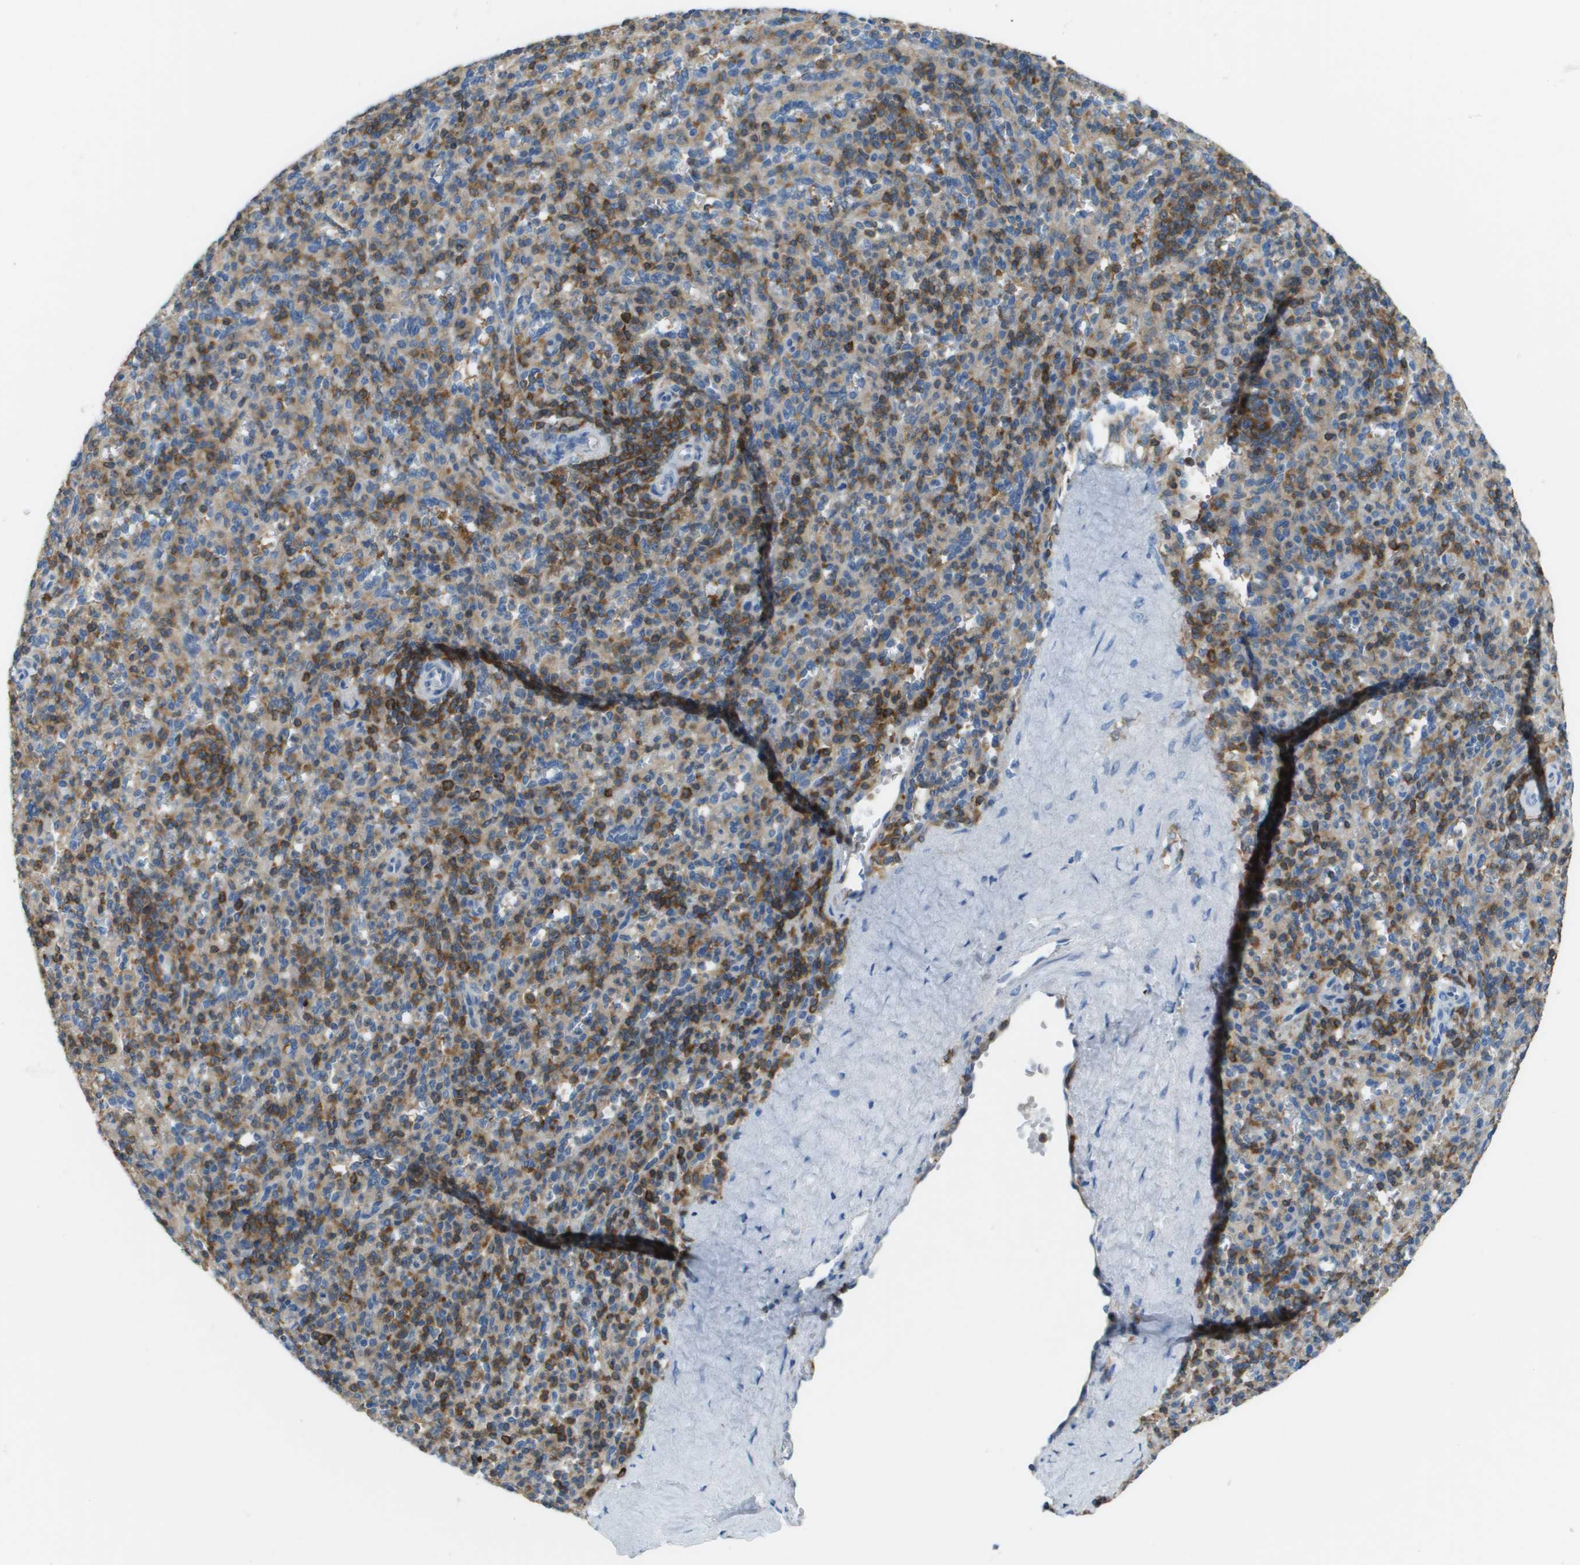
{"staining": {"intensity": "strong", "quantity": "25%-75%", "location": "cytoplasmic/membranous"}, "tissue": "spleen", "cell_type": "Cells in red pulp", "image_type": "normal", "snomed": [{"axis": "morphology", "description": "Normal tissue, NOS"}, {"axis": "topography", "description": "Spleen"}], "caption": "Immunohistochemical staining of normal spleen exhibits high levels of strong cytoplasmic/membranous positivity in approximately 25%-75% of cells in red pulp. The staining was performed using DAB (3,3'-diaminobenzidine), with brown indicating positive protein expression. Nuclei are stained blue with hematoxylin.", "gene": "APBB1IP", "patient": {"sex": "male", "age": 36}}